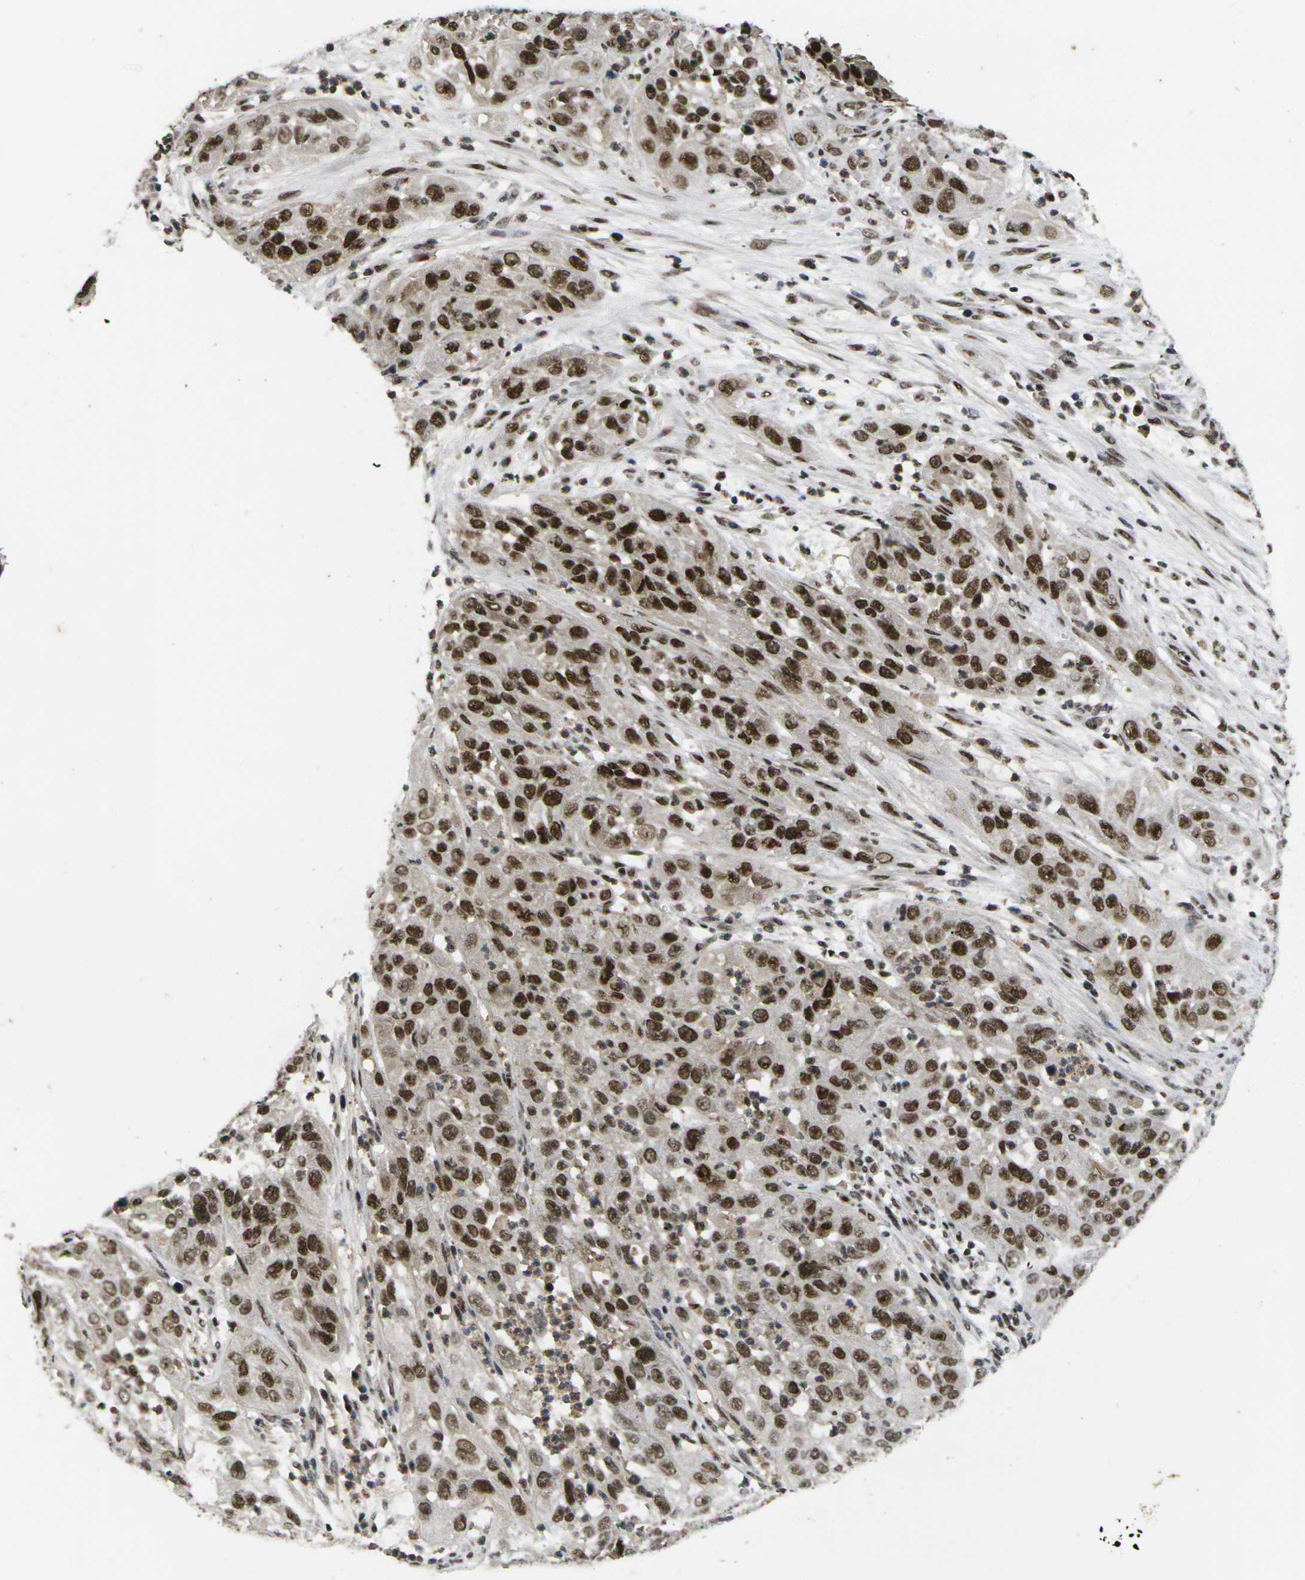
{"staining": {"intensity": "strong", "quantity": ">75%", "location": "nuclear"}, "tissue": "cervical cancer", "cell_type": "Tumor cells", "image_type": "cancer", "snomed": [{"axis": "morphology", "description": "Squamous cell carcinoma, NOS"}, {"axis": "topography", "description": "Cervix"}], "caption": "Cervical squamous cell carcinoma stained for a protein exhibits strong nuclear positivity in tumor cells.", "gene": "GTF2E1", "patient": {"sex": "female", "age": 32}}